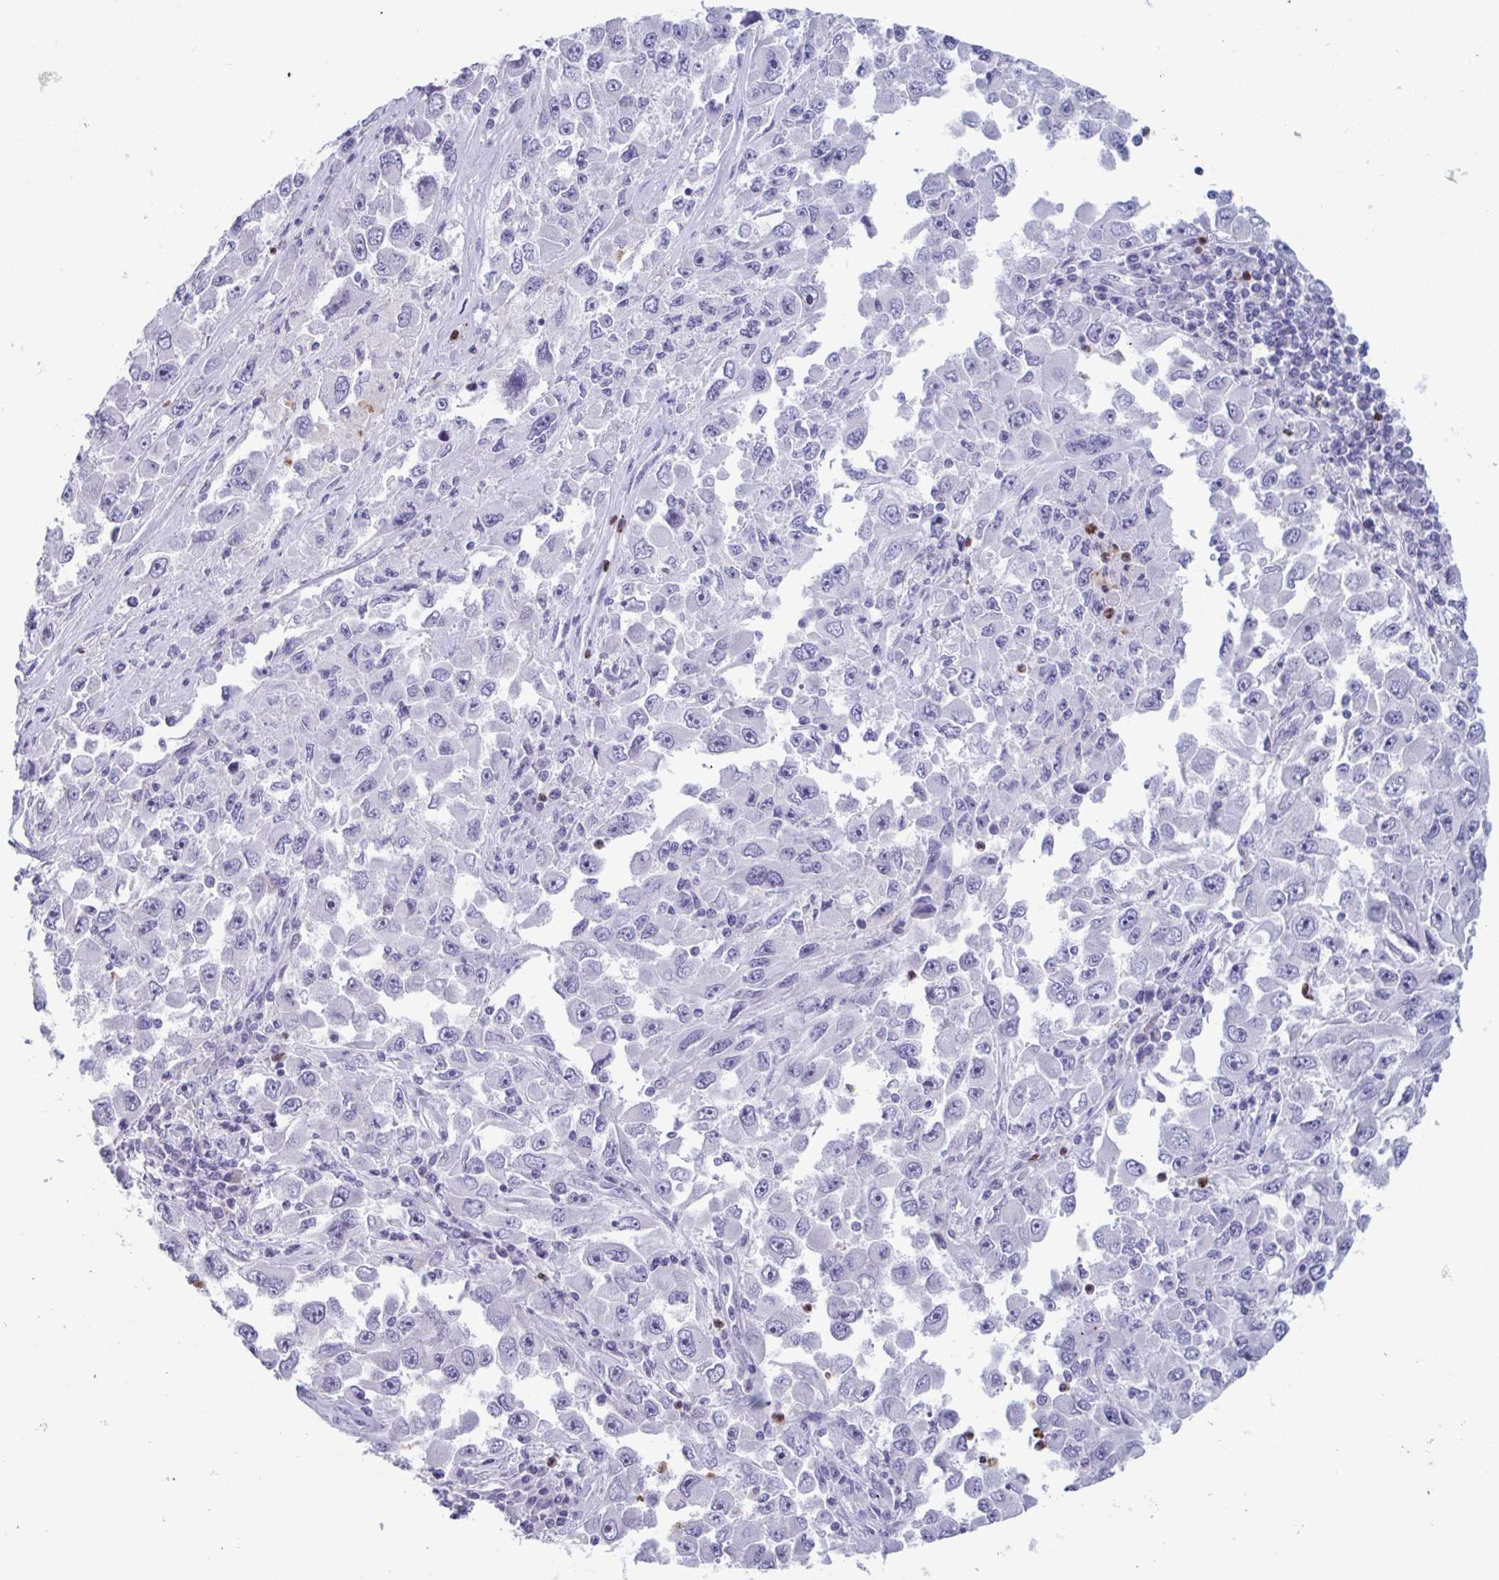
{"staining": {"intensity": "negative", "quantity": "none", "location": "none"}, "tissue": "melanoma", "cell_type": "Tumor cells", "image_type": "cancer", "snomed": [{"axis": "morphology", "description": "Malignant melanoma, Metastatic site"}, {"axis": "topography", "description": "Lymph node"}], "caption": "This is an immunohistochemistry (IHC) histopathology image of human malignant melanoma (metastatic site). There is no expression in tumor cells.", "gene": "CYP4F11", "patient": {"sex": "female", "age": 67}}